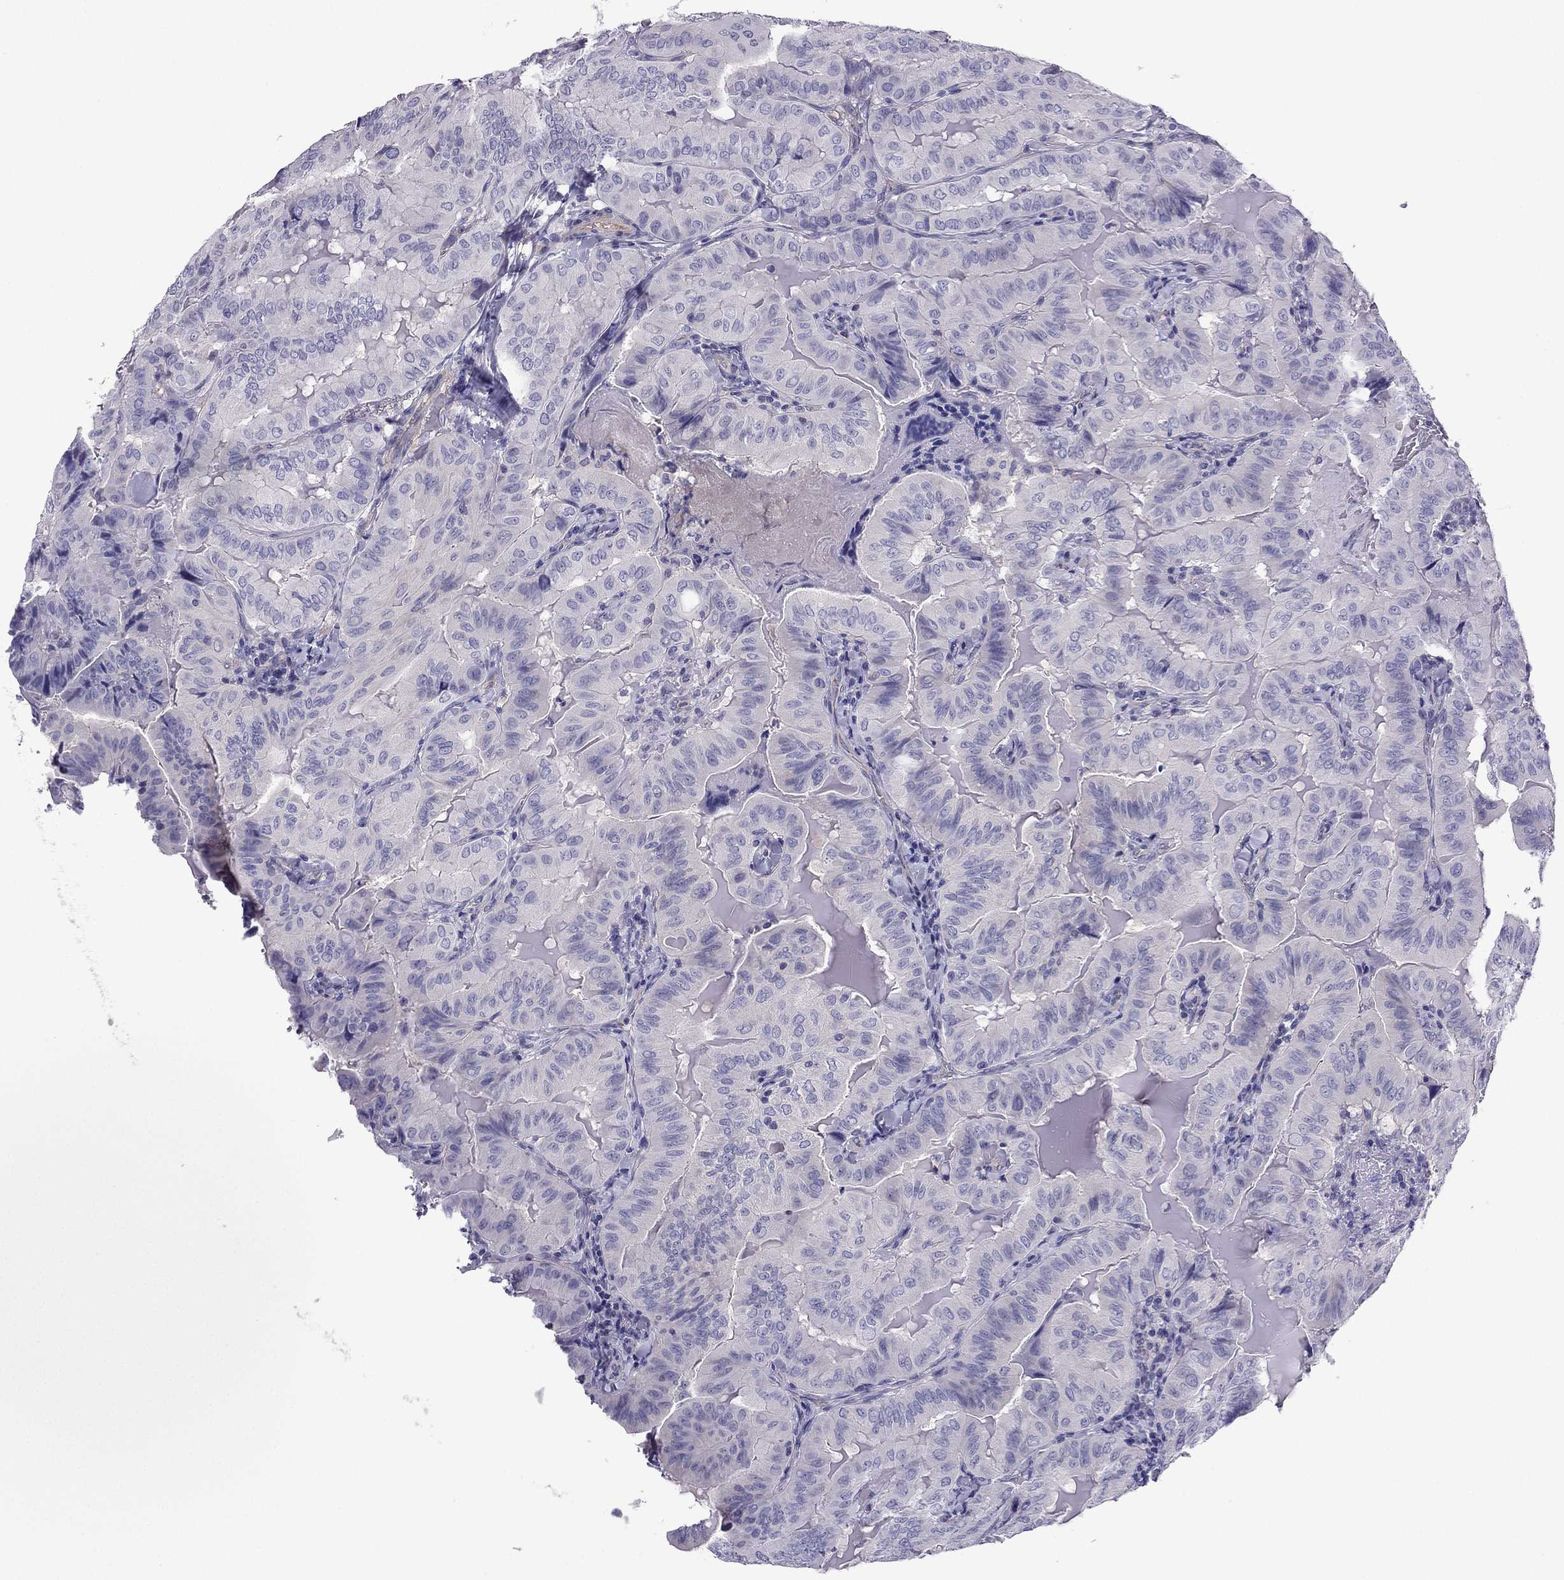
{"staining": {"intensity": "negative", "quantity": "none", "location": "none"}, "tissue": "thyroid cancer", "cell_type": "Tumor cells", "image_type": "cancer", "snomed": [{"axis": "morphology", "description": "Papillary adenocarcinoma, NOS"}, {"axis": "topography", "description": "Thyroid gland"}], "caption": "IHC image of neoplastic tissue: thyroid cancer (papillary adenocarcinoma) stained with DAB reveals no significant protein positivity in tumor cells.", "gene": "GJA8", "patient": {"sex": "female", "age": 68}}